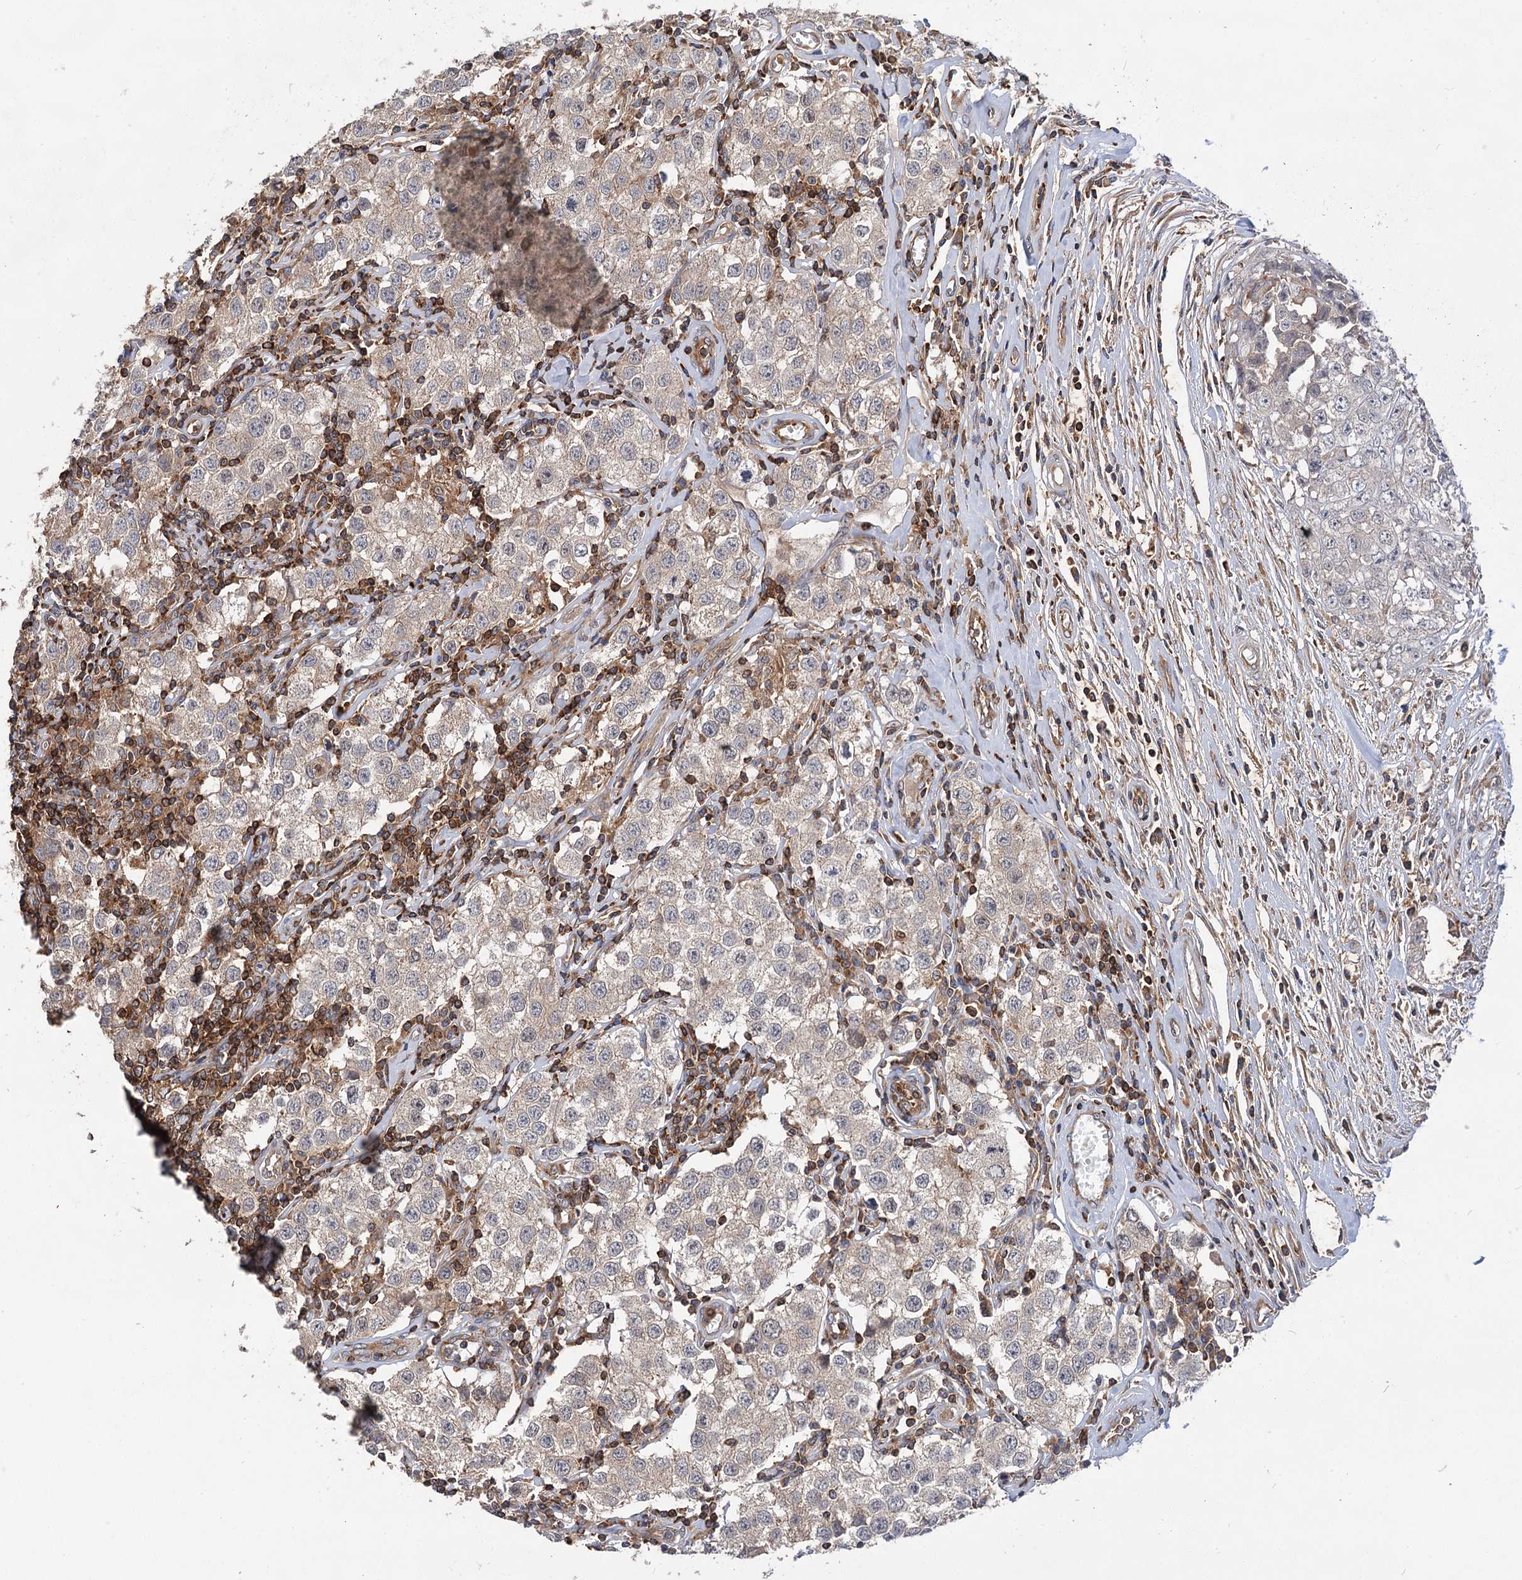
{"staining": {"intensity": "negative", "quantity": "none", "location": "none"}, "tissue": "testis cancer", "cell_type": "Tumor cells", "image_type": "cancer", "snomed": [{"axis": "morphology", "description": "Seminoma, NOS"}, {"axis": "morphology", "description": "Carcinoma, Embryonal, NOS"}, {"axis": "topography", "description": "Testis"}], "caption": "A high-resolution histopathology image shows IHC staining of testis embryonal carcinoma, which demonstrates no significant staining in tumor cells. (DAB (3,3'-diaminobenzidine) IHC, high magnification).", "gene": "PACS1", "patient": {"sex": "male", "age": 43}}